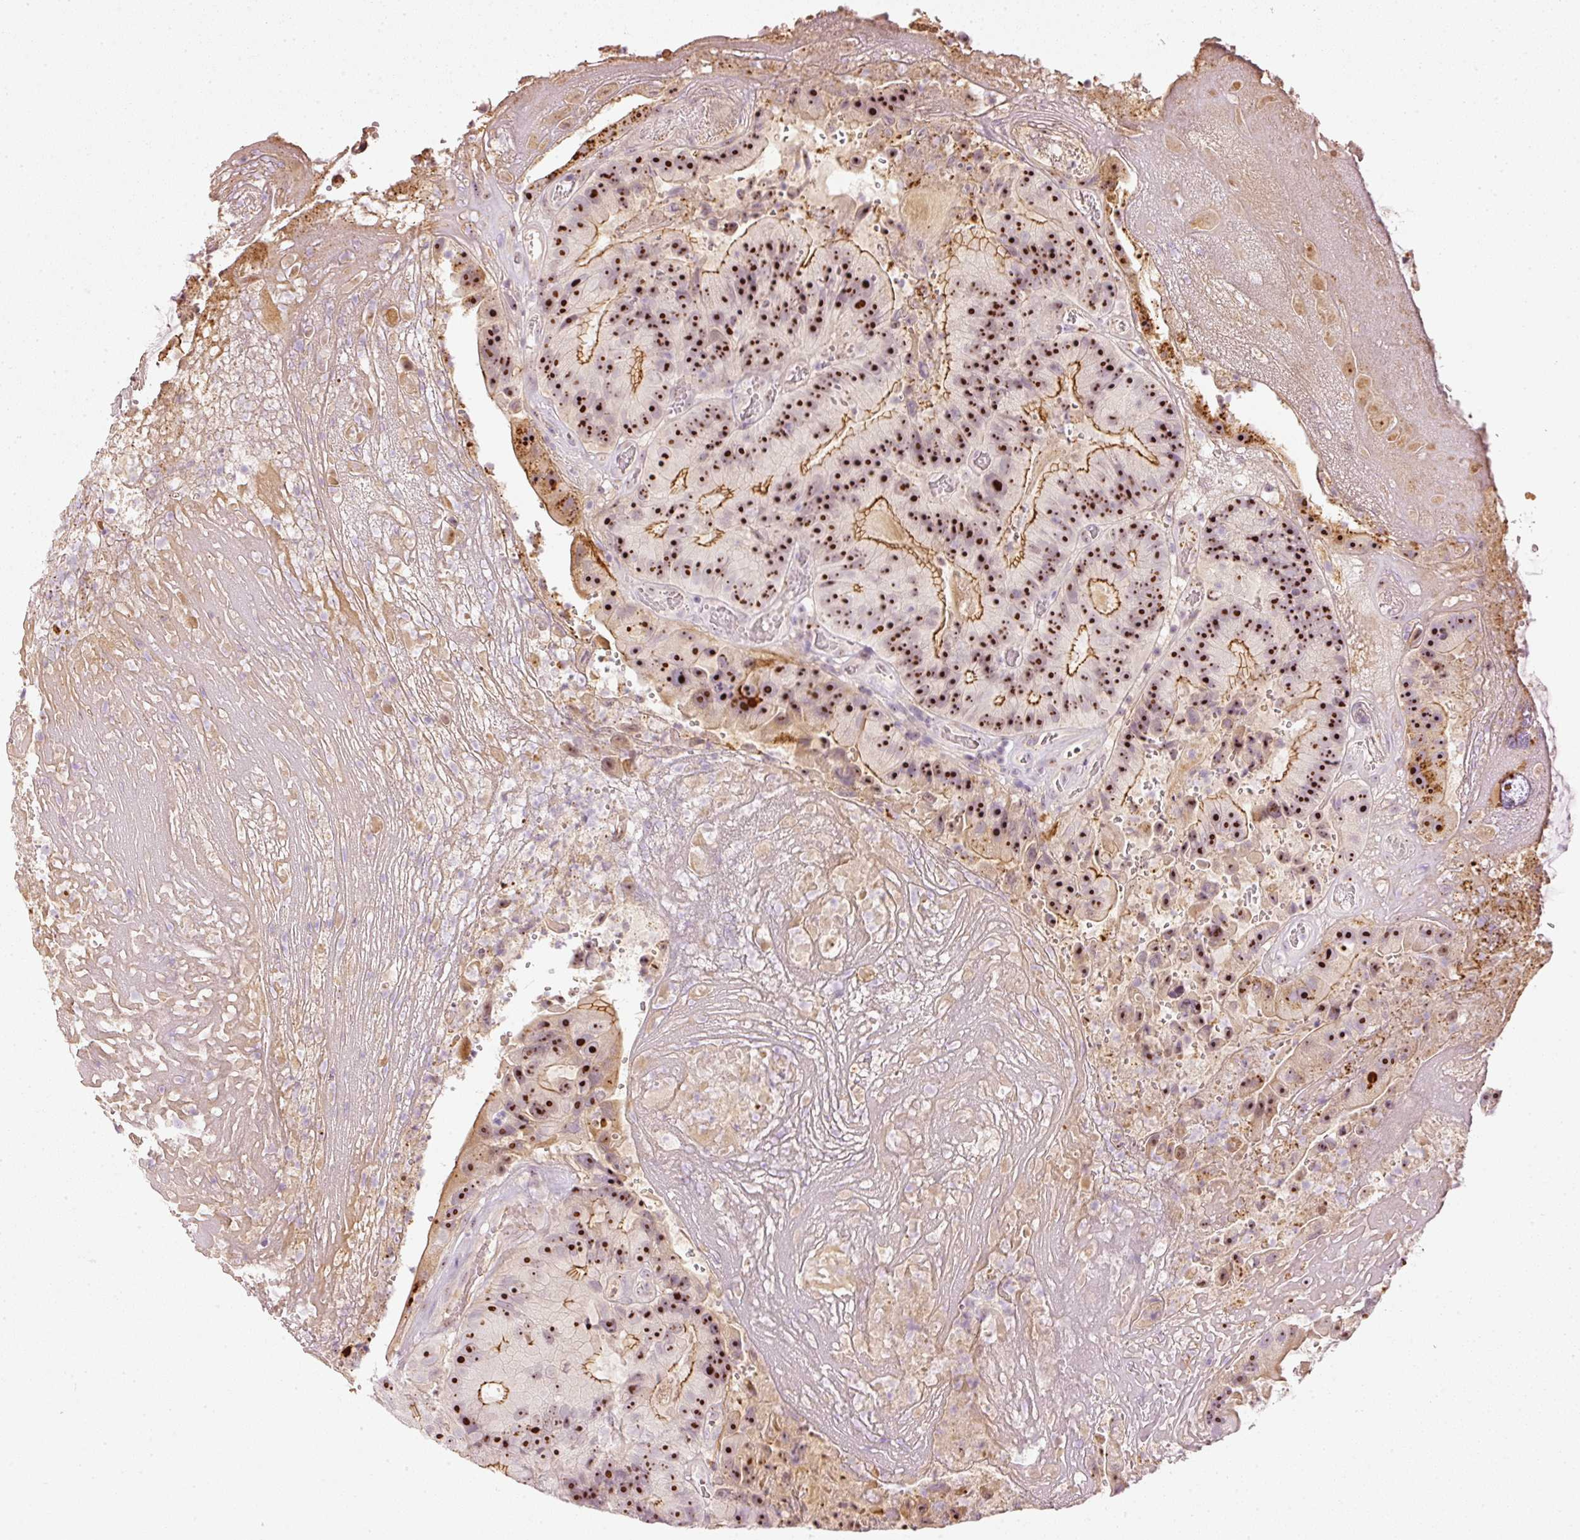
{"staining": {"intensity": "strong", "quantity": ">75%", "location": "cytoplasmic/membranous,nuclear"}, "tissue": "colorectal cancer", "cell_type": "Tumor cells", "image_type": "cancer", "snomed": [{"axis": "morphology", "description": "Adenocarcinoma, NOS"}, {"axis": "topography", "description": "Colon"}], "caption": "There is high levels of strong cytoplasmic/membranous and nuclear staining in tumor cells of colorectal cancer, as demonstrated by immunohistochemical staining (brown color).", "gene": "VCAM1", "patient": {"sex": "female", "age": 86}}